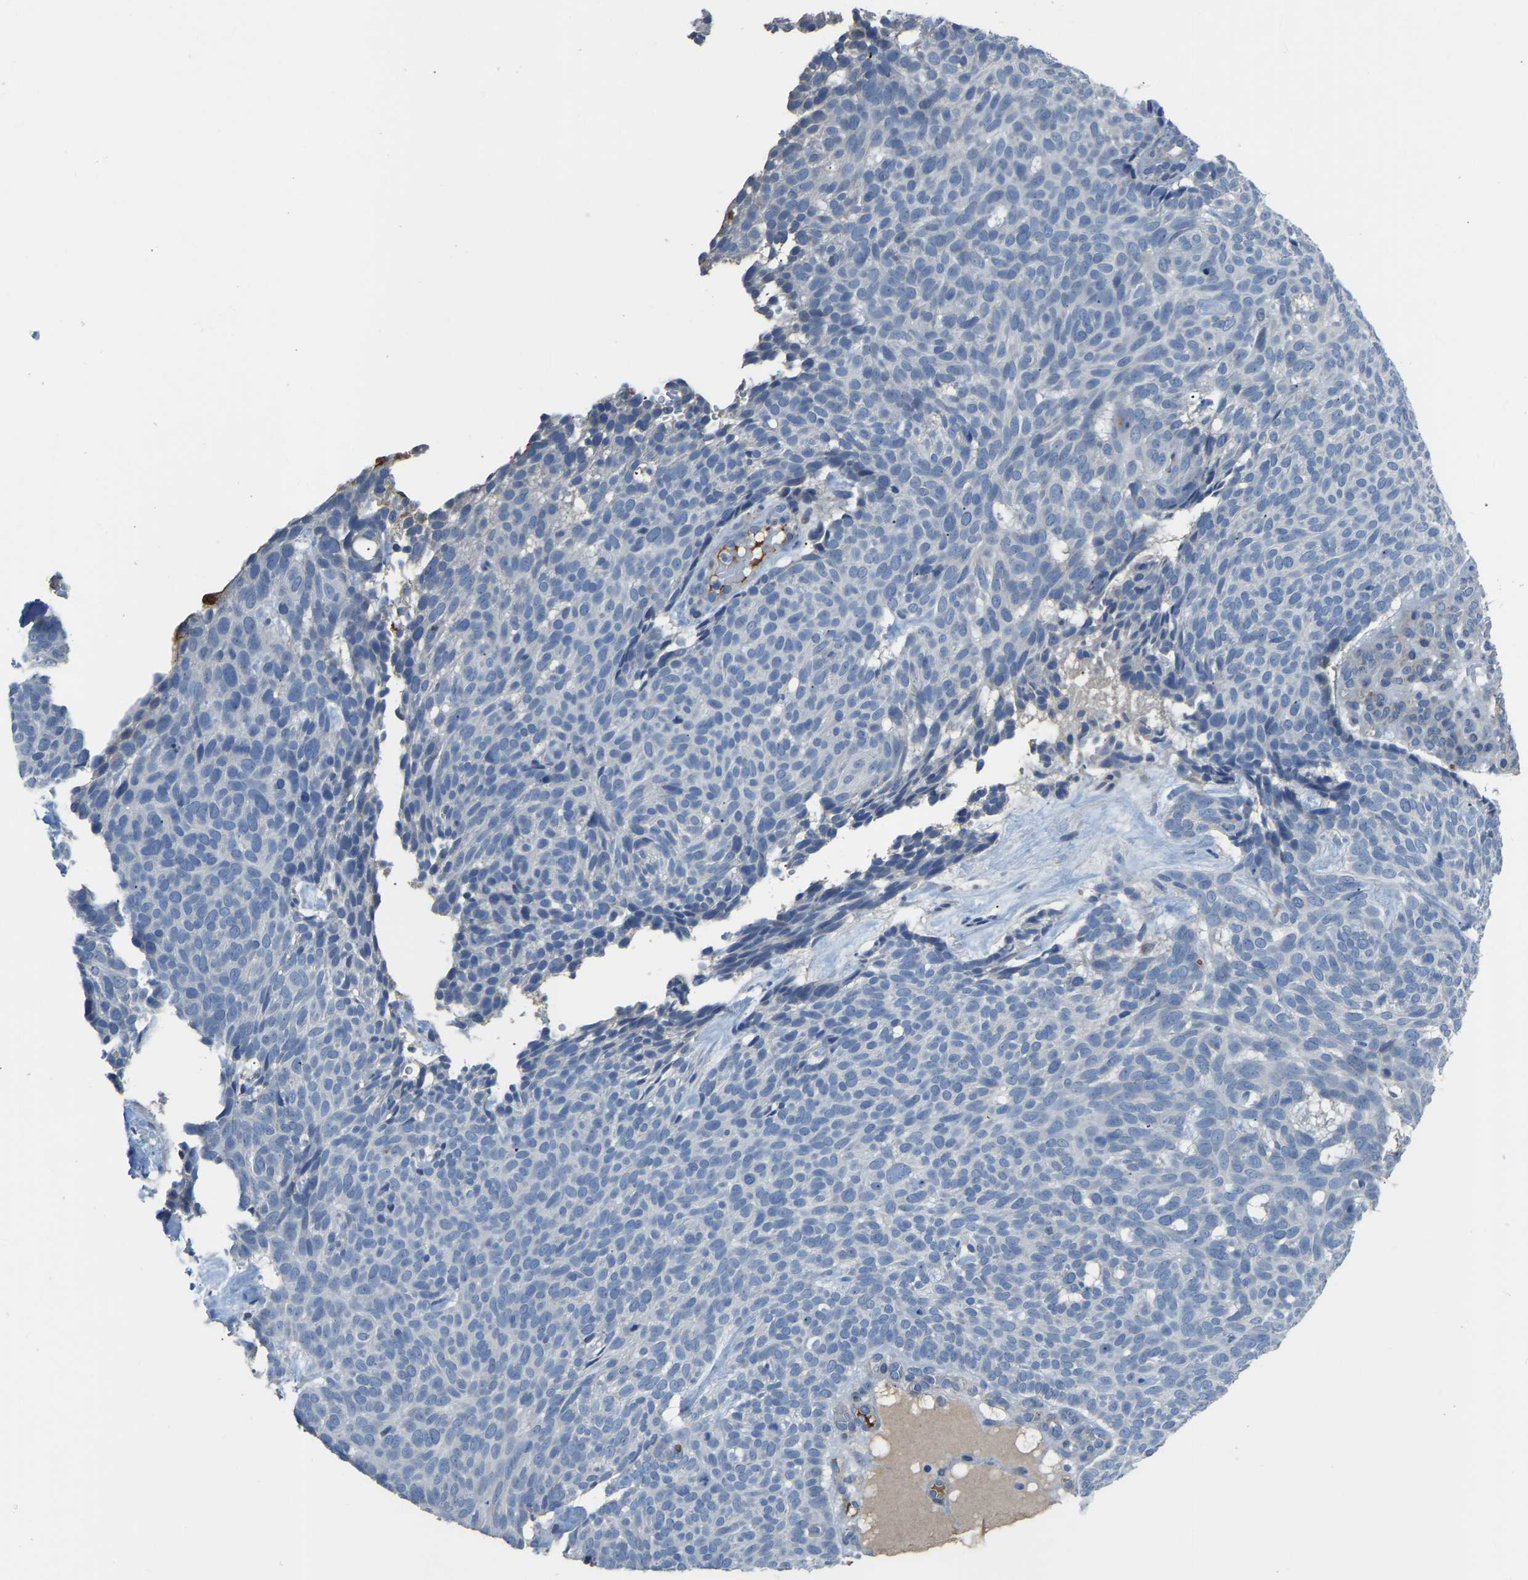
{"staining": {"intensity": "negative", "quantity": "none", "location": "none"}, "tissue": "skin cancer", "cell_type": "Tumor cells", "image_type": "cancer", "snomed": [{"axis": "morphology", "description": "Basal cell carcinoma"}, {"axis": "topography", "description": "Skin"}], "caption": "Tumor cells are negative for brown protein staining in skin basal cell carcinoma. The staining was performed using DAB (3,3'-diaminobenzidine) to visualize the protein expression in brown, while the nuclei were stained in blue with hematoxylin (Magnification: 20x).", "gene": "HIGD2B", "patient": {"sex": "male", "age": 61}}